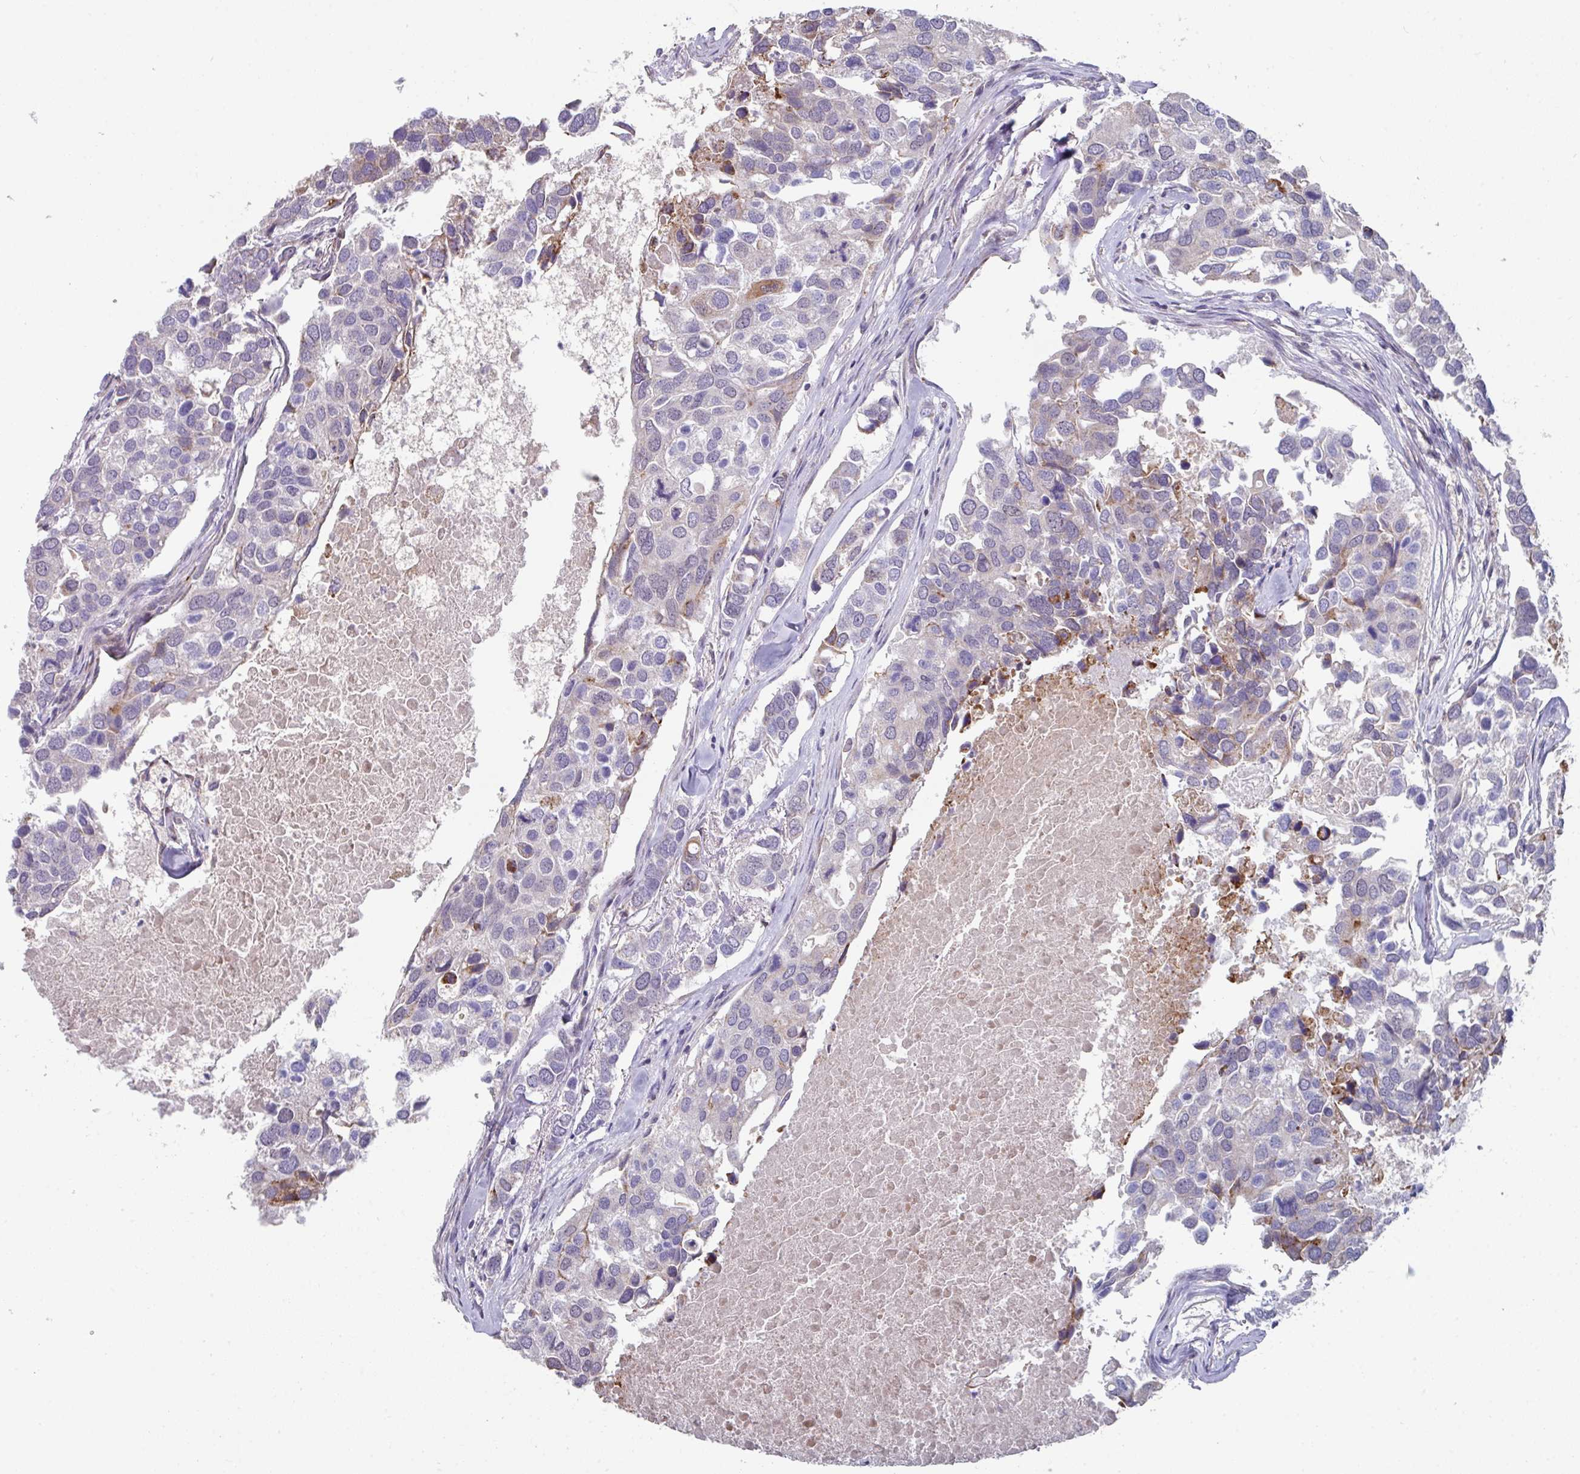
{"staining": {"intensity": "moderate", "quantity": "<25%", "location": "cytoplasmic/membranous"}, "tissue": "breast cancer", "cell_type": "Tumor cells", "image_type": "cancer", "snomed": [{"axis": "morphology", "description": "Duct carcinoma"}, {"axis": "topography", "description": "Breast"}], "caption": "Immunohistochemical staining of breast cancer (invasive ductal carcinoma) exhibits low levels of moderate cytoplasmic/membranous expression in about <25% of tumor cells.", "gene": "CBX7", "patient": {"sex": "female", "age": 83}}